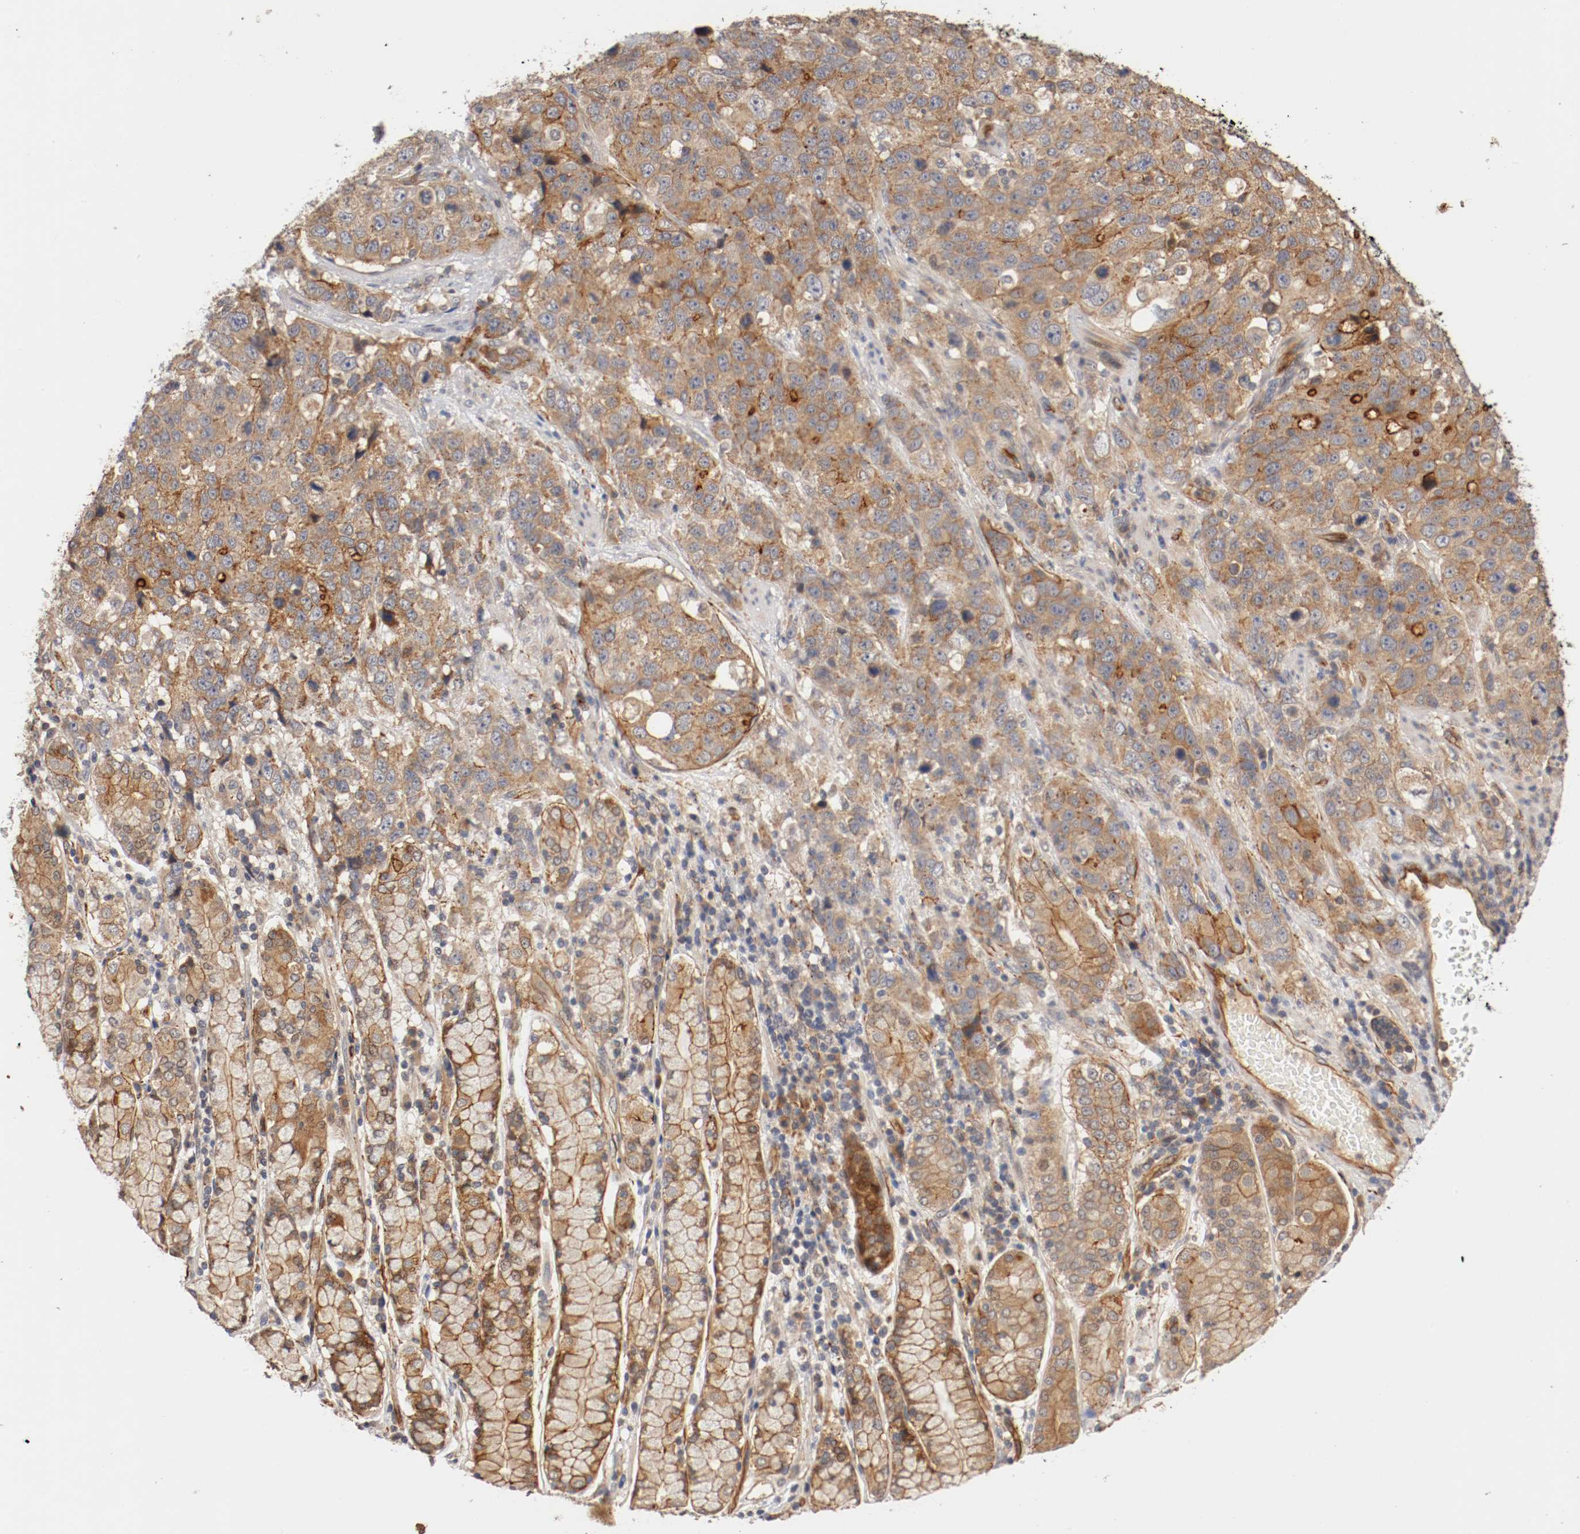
{"staining": {"intensity": "moderate", "quantity": ">75%", "location": "cytoplasmic/membranous"}, "tissue": "stomach cancer", "cell_type": "Tumor cells", "image_type": "cancer", "snomed": [{"axis": "morphology", "description": "Normal tissue, NOS"}, {"axis": "morphology", "description": "Adenocarcinoma, NOS"}, {"axis": "topography", "description": "Stomach"}], "caption": "The photomicrograph displays staining of stomach cancer, revealing moderate cytoplasmic/membranous protein positivity (brown color) within tumor cells.", "gene": "TYK2", "patient": {"sex": "male", "age": 48}}